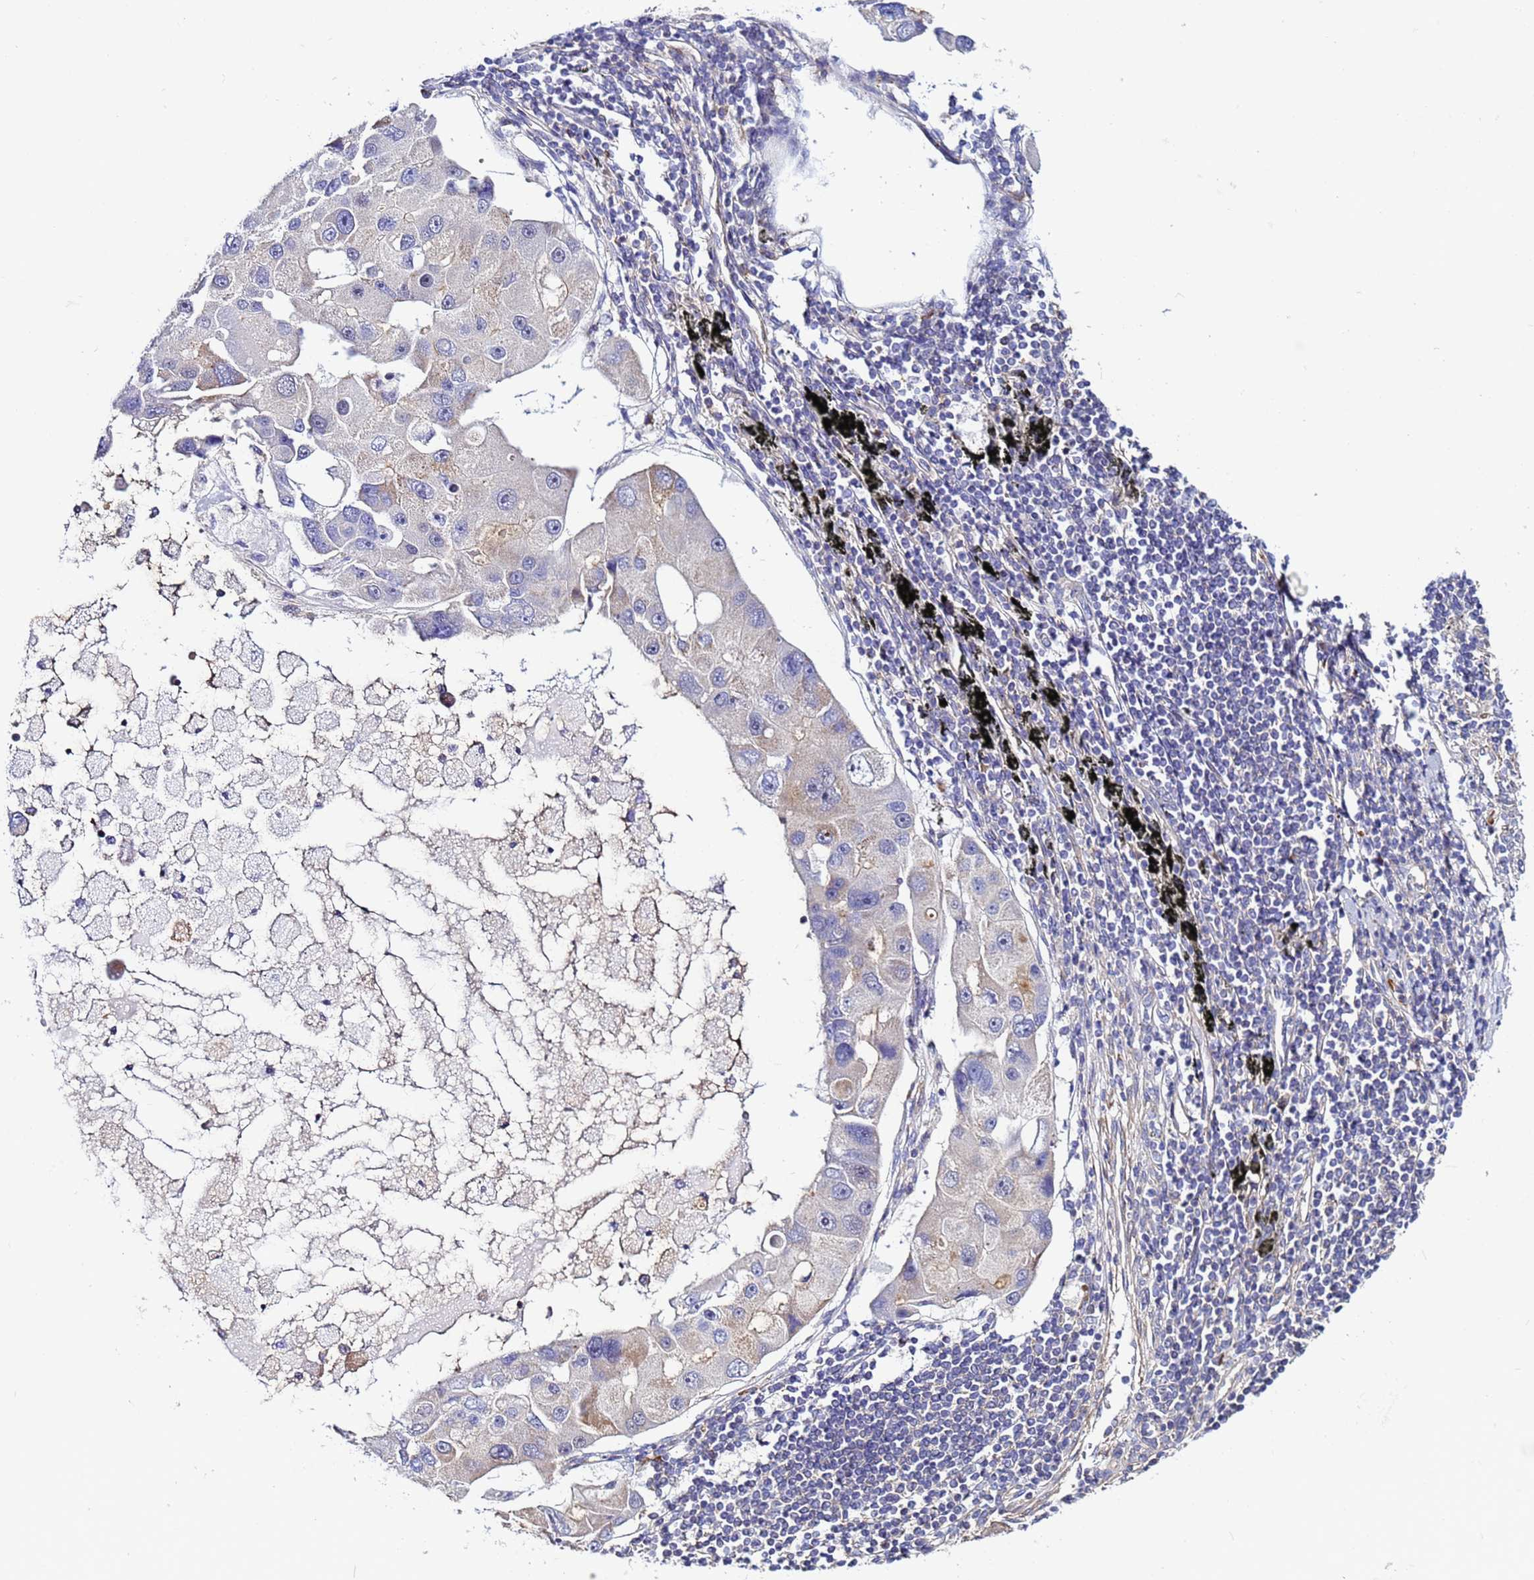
{"staining": {"intensity": "weak", "quantity": "<25%", "location": "cytoplasmic/membranous"}, "tissue": "lung cancer", "cell_type": "Tumor cells", "image_type": "cancer", "snomed": [{"axis": "morphology", "description": "Adenocarcinoma, NOS"}, {"axis": "topography", "description": "Lung"}], "caption": "DAB immunohistochemical staining of lung adenocarcinoma shows no significant positivity in tumor cells.", "gene": "STK38", "patient": {"sex": "female", "age": 54}}